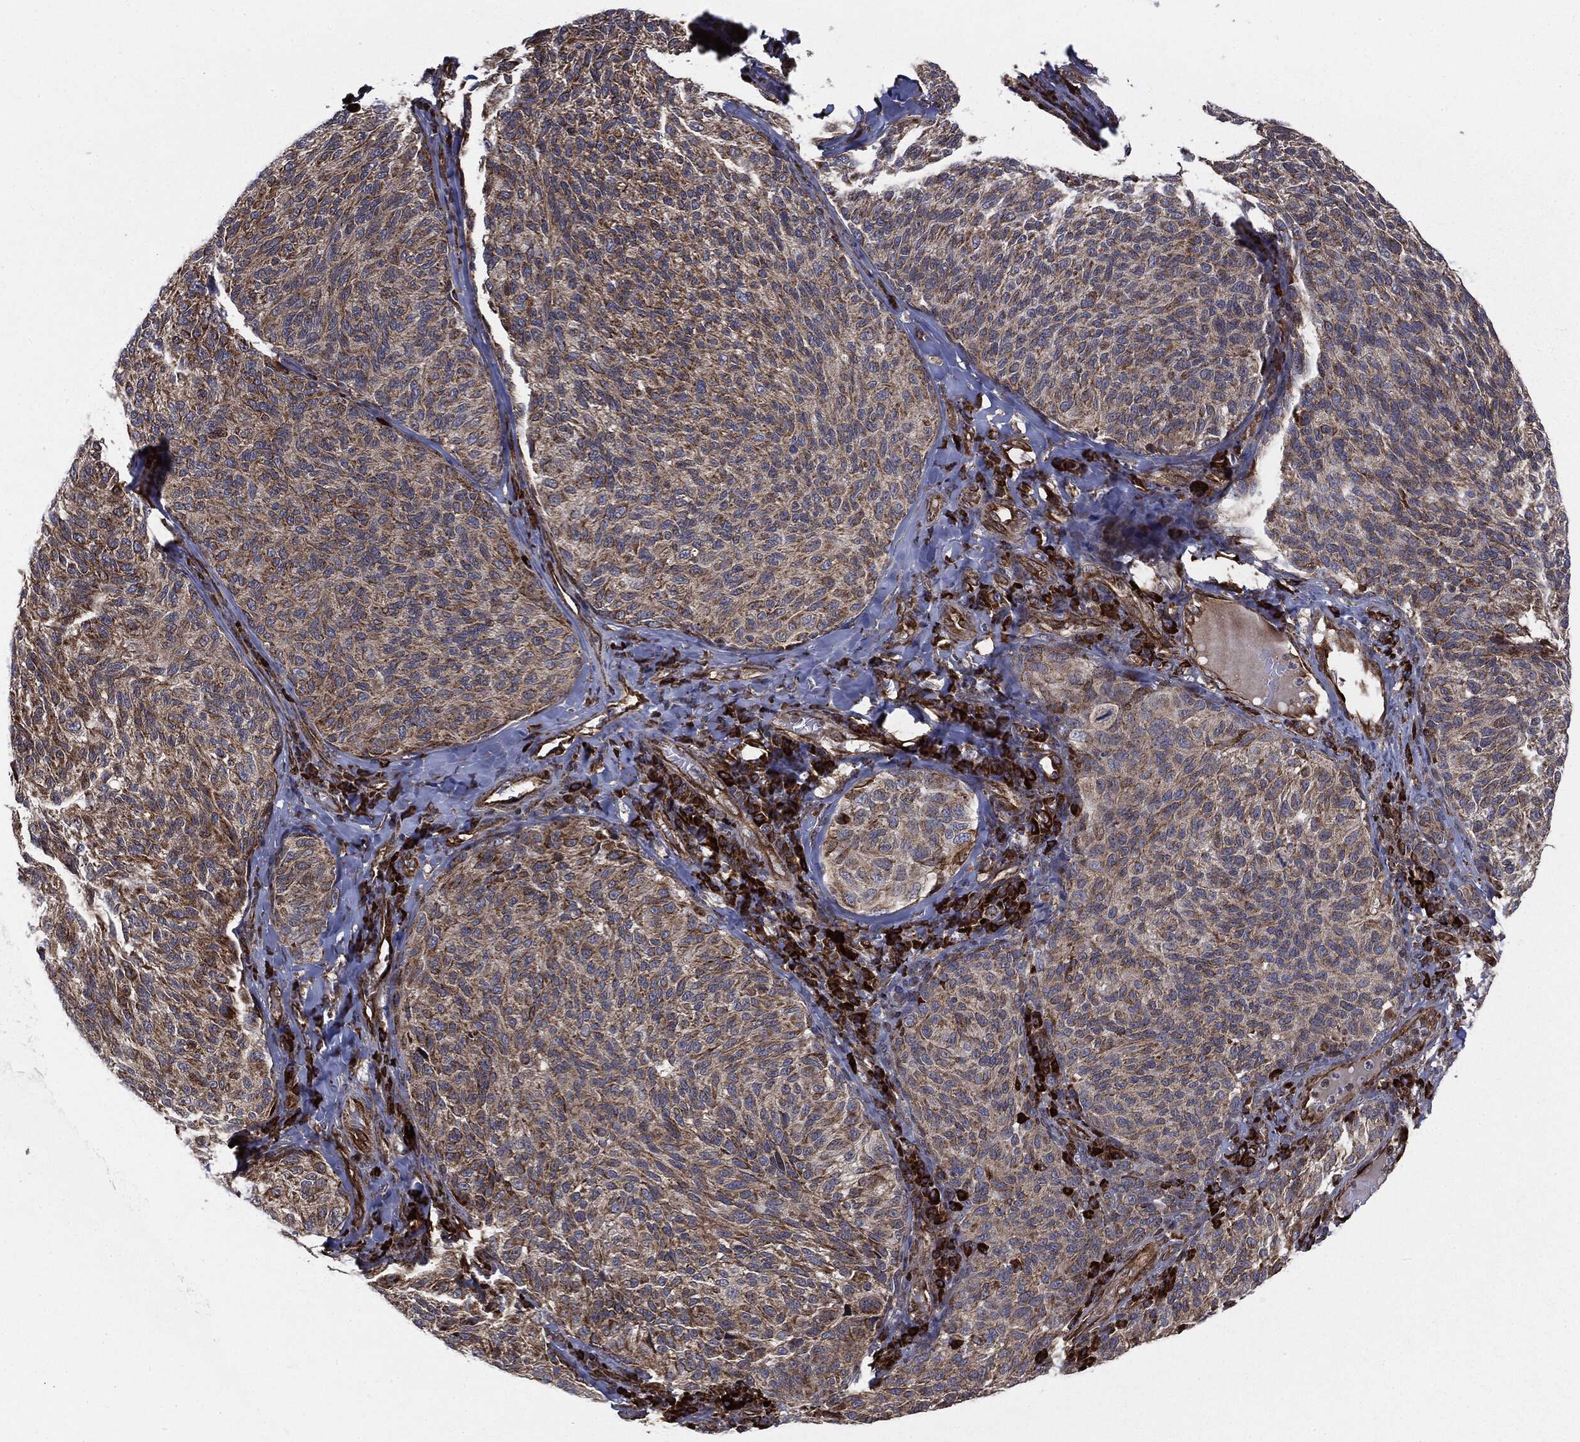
{"staining": {"intensity": "moderate", "quantity": ">75%", "location": "cytoplasmic/membranous"}, "tissue": "melanoma", "cell_type": "Tumor cells", "image_type": "cancer", "snomed": [{"axis": "morphology", "description": "Malignant melanoma, NOS"}, {"axis": "topography", "description": "Skin"}], "caption": "Tumor cells demonstrate medium levels of moderate cytoplasmic/membranous expression in about >75% of cells in human malignant melanoma. The staining was performed using DAB to visualize the protein expression in brown, while the nuclei were stained in blue with hematoxylin (Magnification: 20x).", "gene": "CYLD", "patient": {"sex": "female", "age": 73}}